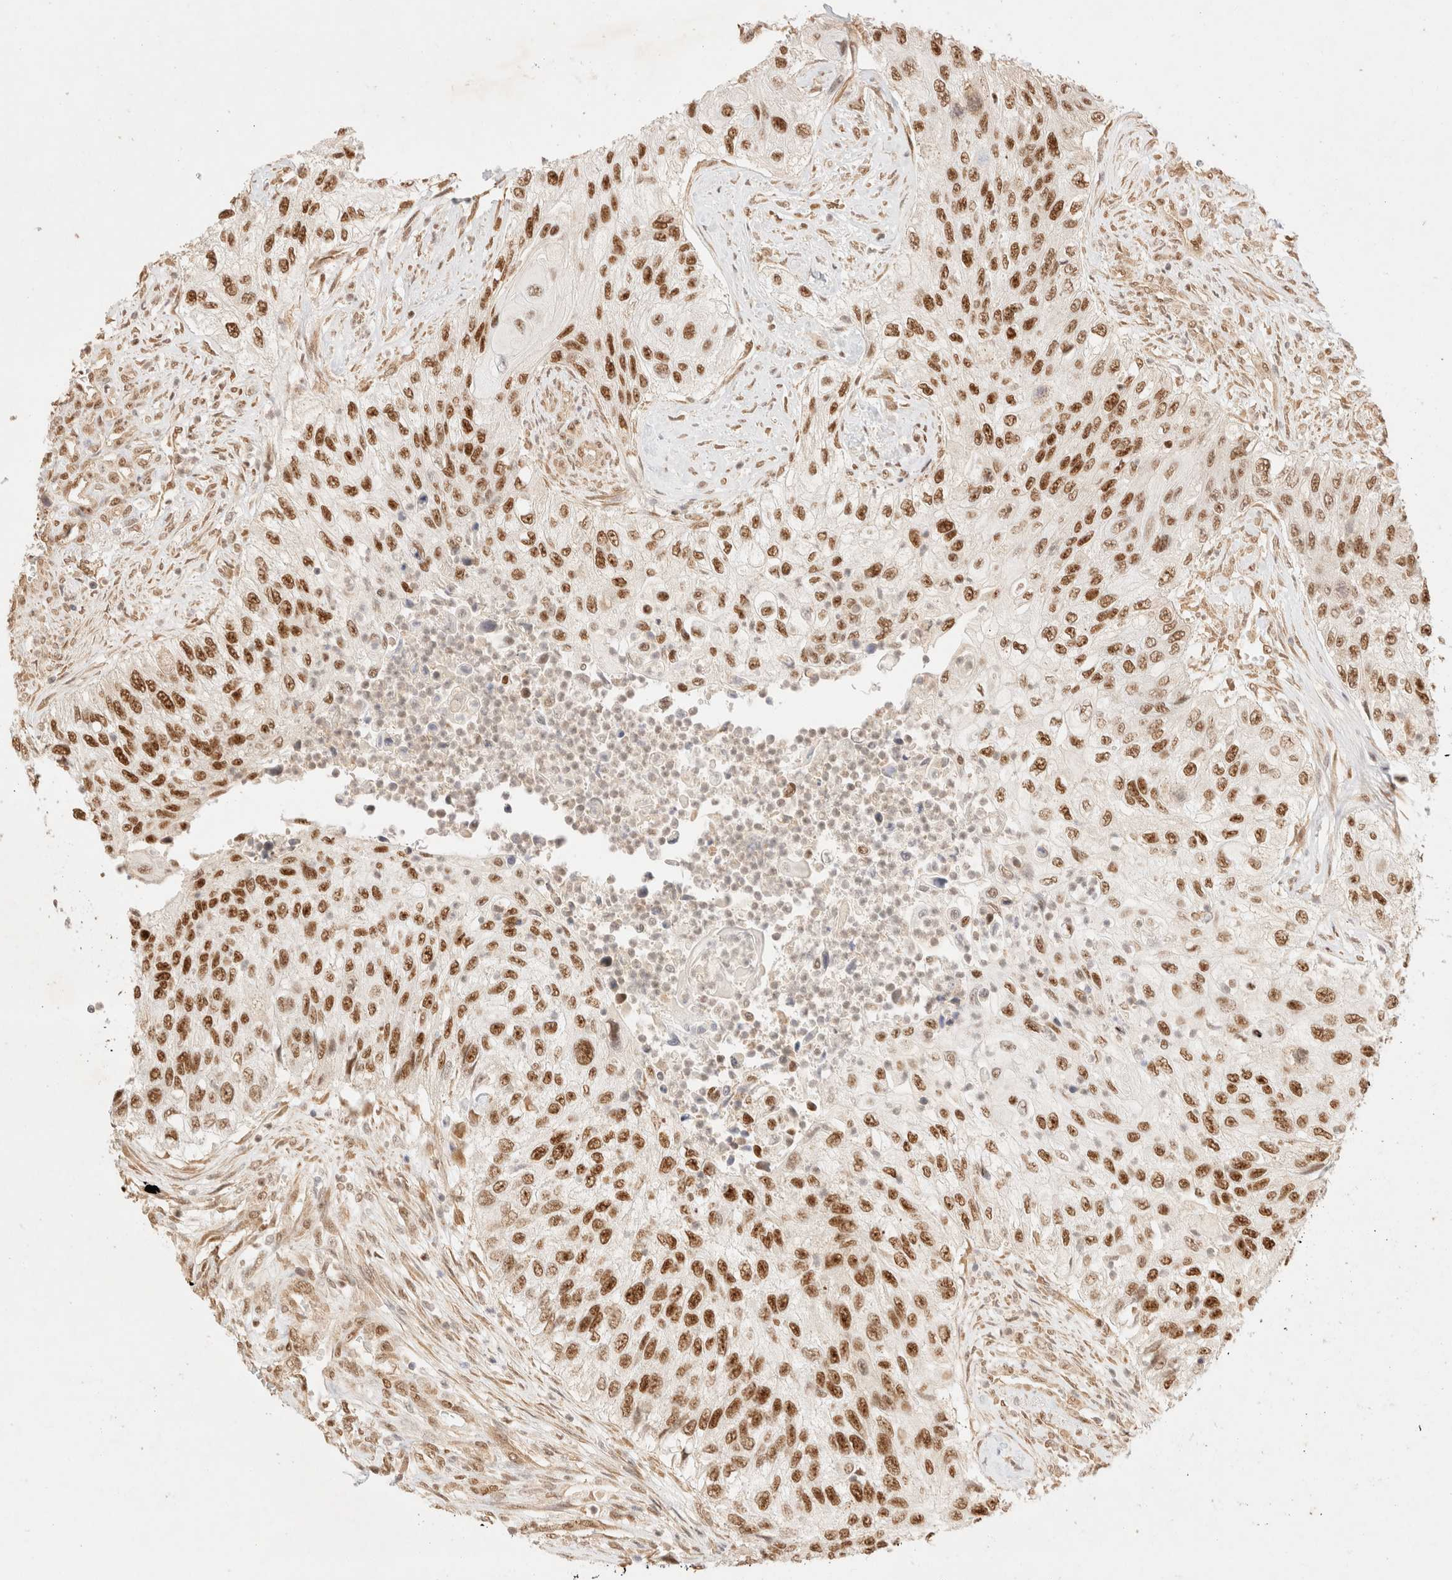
{"staining": {"intensity": "strong", "quantity": ">75%", "location": "nuclear"}, "tissue": "urothelial cancer", "cell_type": "Tumor cells", "image_type": "cancer", "snomed": [{"axis": "morphology", "description": "Urothelial carcinoma, High grade"}, {"axis": "topography", "description": "Urinary bladder"}], "caption": "The image demonstrates staining of urothelial cancer, revealing strong nuclear protein positivity (brown color) within tumor cells.", "gene": "ZNF768", "patient": {"sex": "female", "age": 60}}